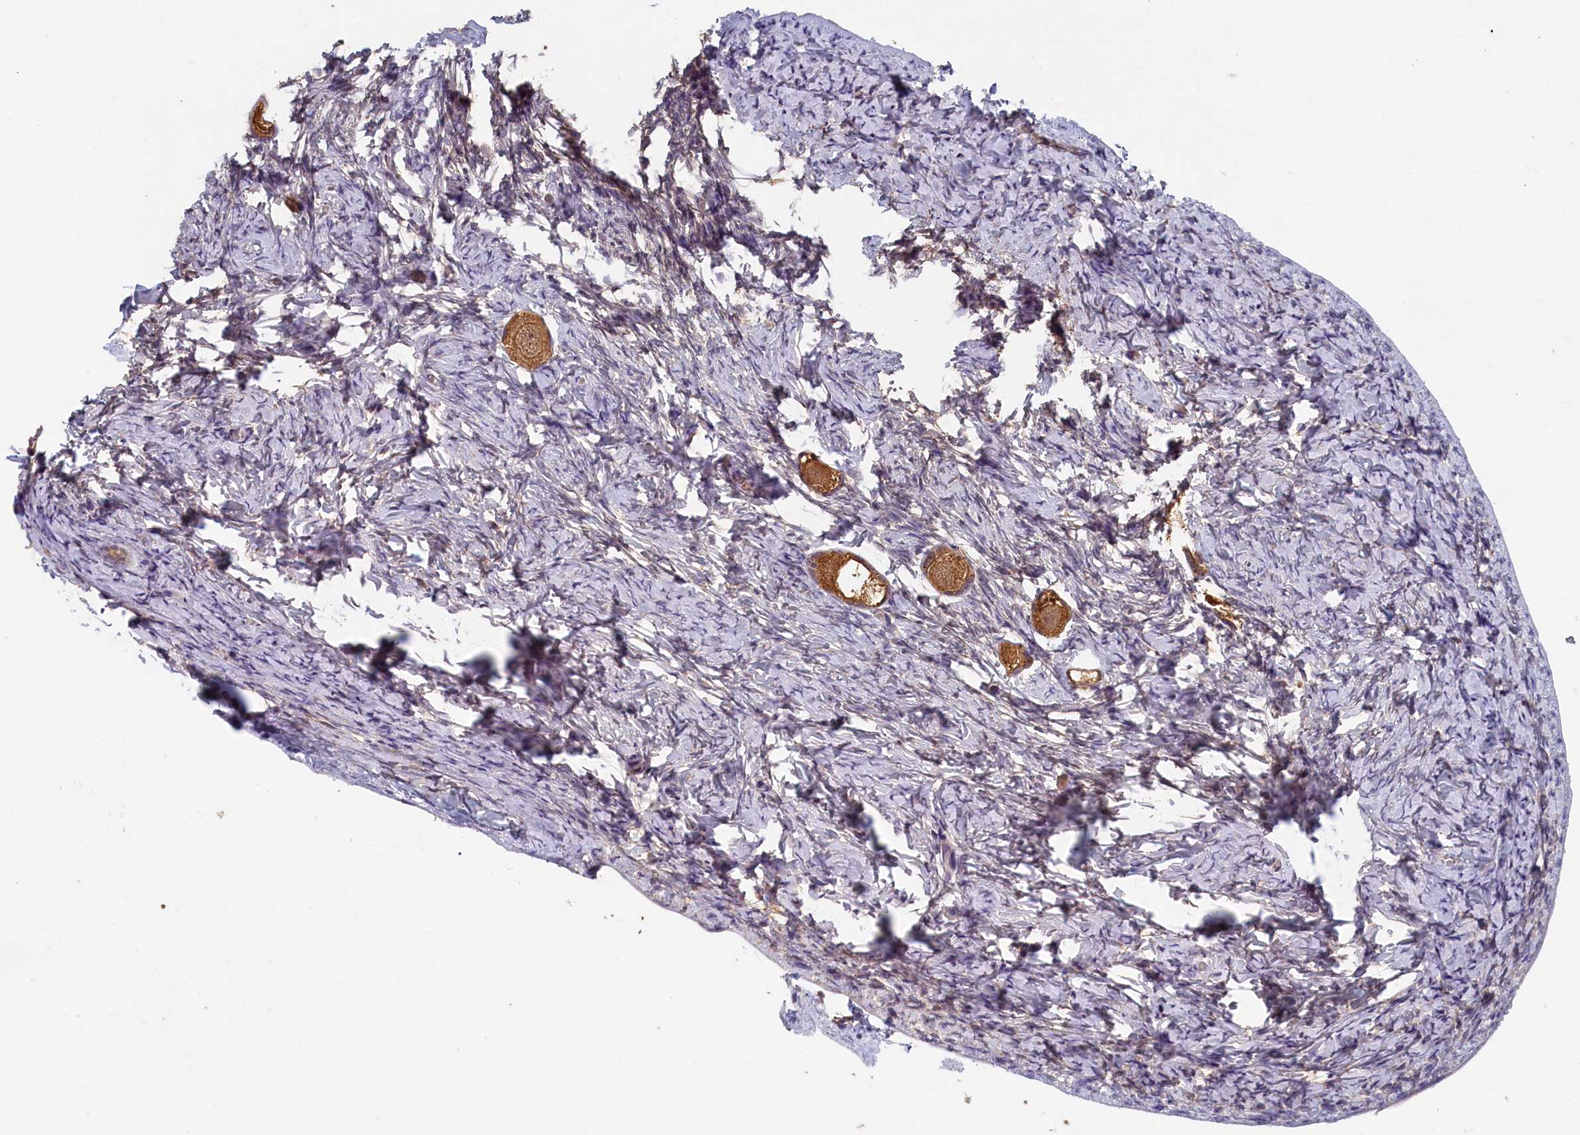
{"staining": {"intensity": "moderate", "quantity": ">75%", "location": "cytoplasmic/membranous"}, "tissue": "ovary", "cell_type": "Follicle cells", "image_type": "normal", "snomed": [{"axis": "morphology", "description": "Normal tissue, NOS"}, {"axis": "topography", "description": "Ovary"}], "caption": "The micrograph shows immunohistochemical staining of benign ovary. There is moderate cytoplasmic/membranous staining is present in about >75% of follicle cells.", "gene": "NUBP2", "patient": {"sex": "female", "age": 27}}